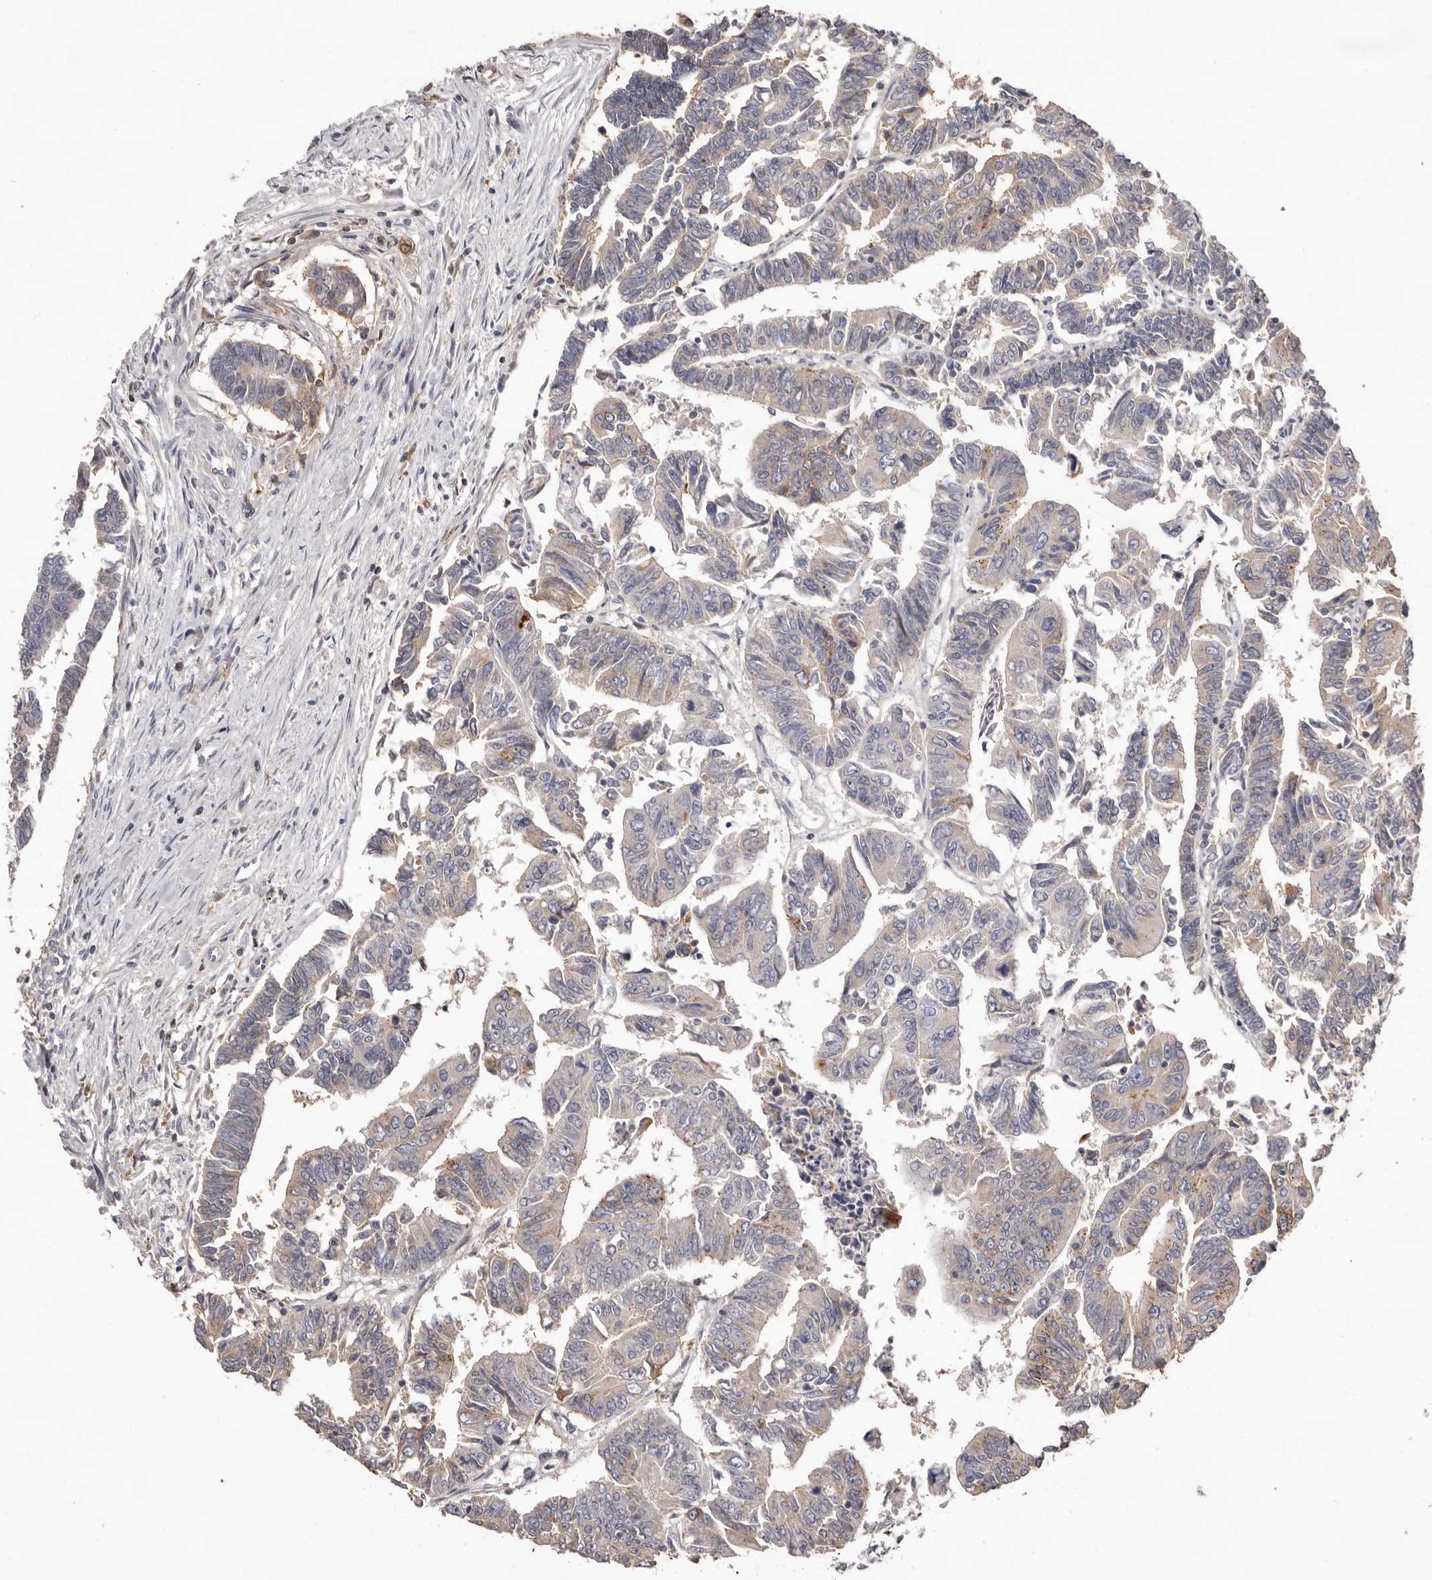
{"staining": {"intensity": "weak", "quantity": "<25%", "location": "cytoplasmic/membranous"}, "tissue": "colorectal cancer", "cell_type": "Tumor cells", "image_type": "cancer", "snomed": [{"axis": "morphology", "description": "Adenocarcinoma, NOS"}, {"axis": "topography", "description": "Rectum"}], "caption": "High power microscopy image of an immunohistochemistry image of colorectal adenocarcinoma, revealing no significant expression in tumor cells.", "gene": "MMACHC", "patient": {"sex": "female", "age": 65}}